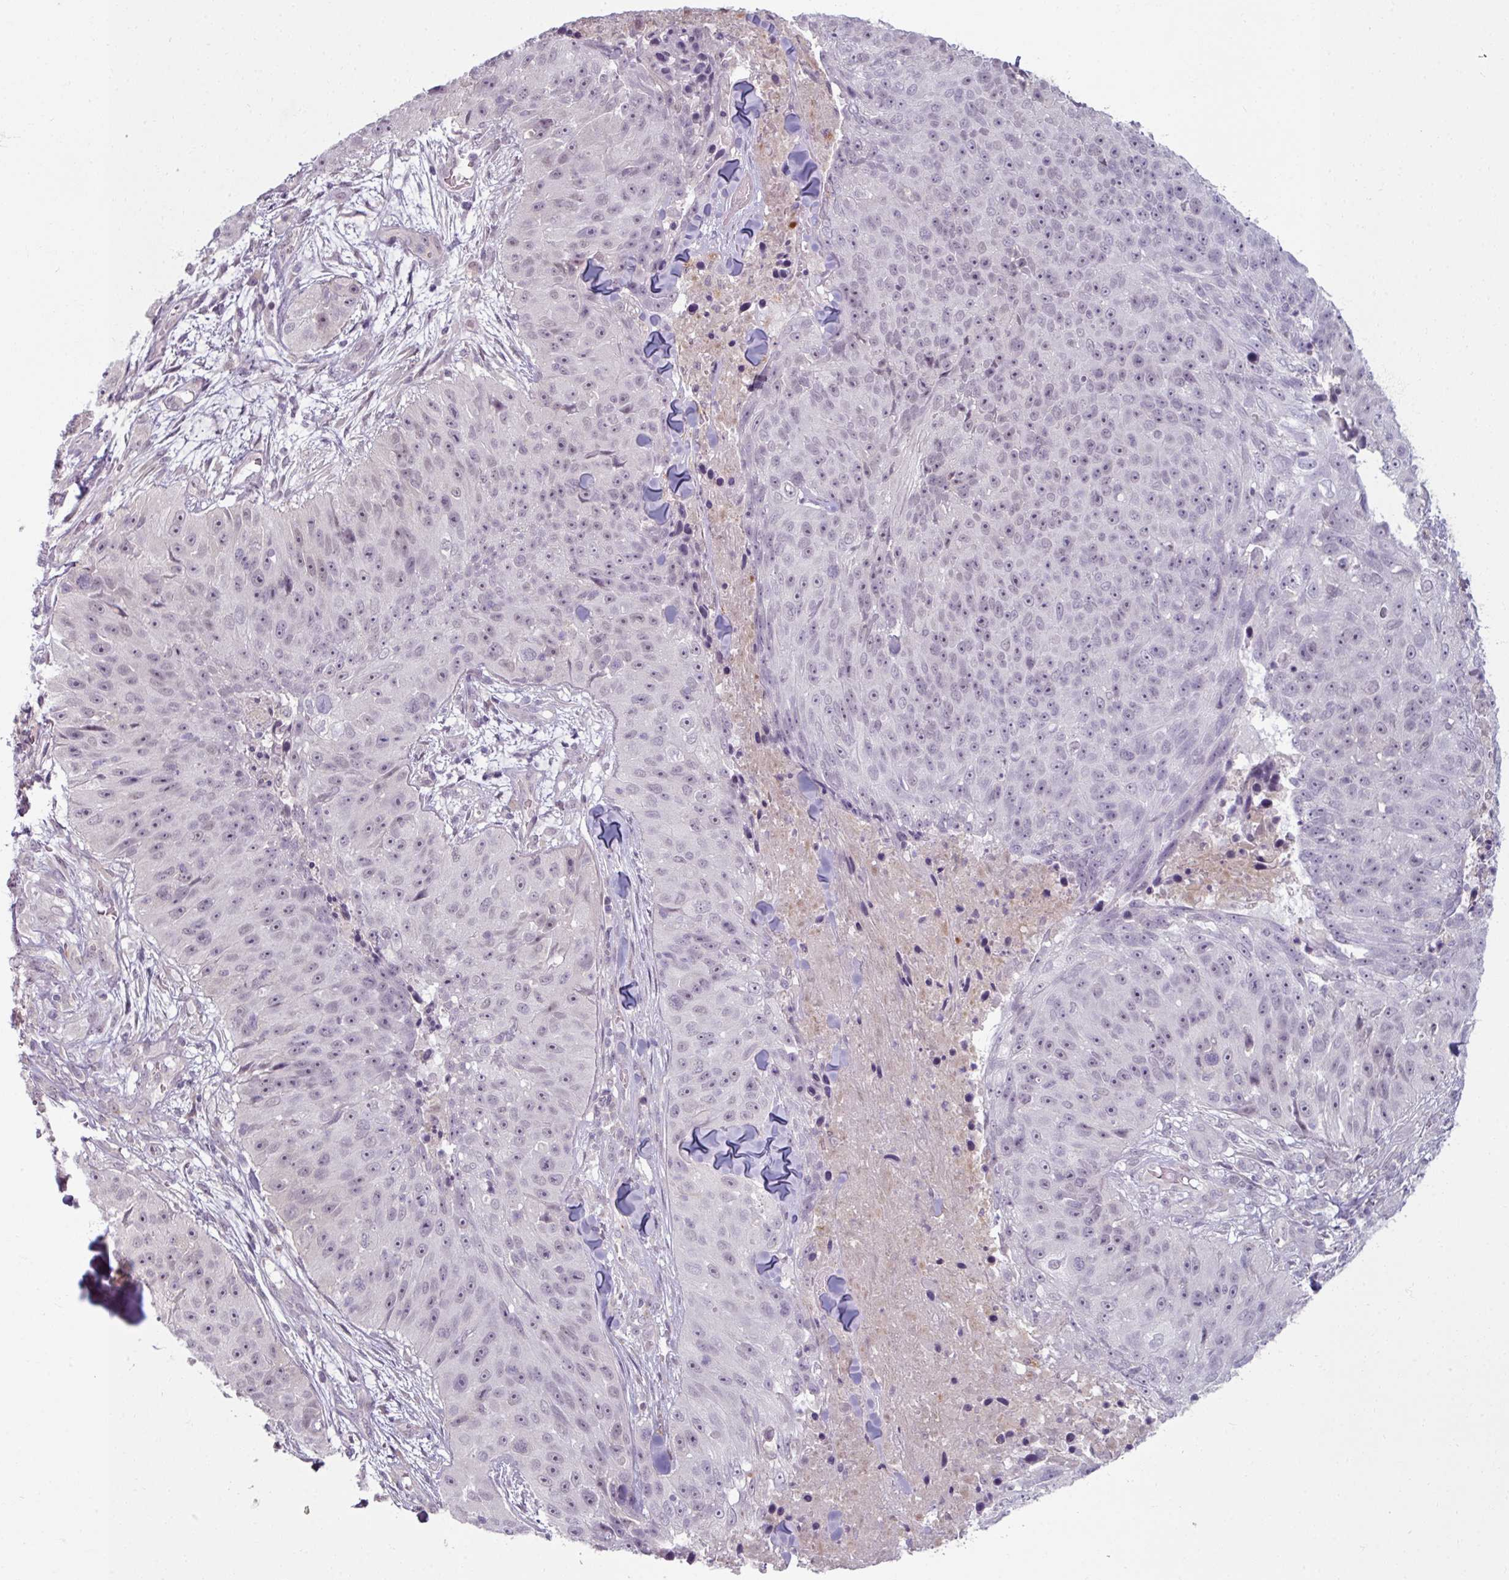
{"staining": {"intensity": "weak", "quantity": "<25%", "location": "nuclear"}, "tissue": "skin cancer", "cell_type": "Tumor cells", "image_type": "cancer", "snomed": [{"axis": "morphology", "description": "Squamous cell carcinoma, NOS"}, {"axis": "topography", "description": "Skin"}], "caption": "Tumor cells are negative for protein expression in human skin cancer.", "gene": "UVSSA", "patient": {"sex": "female", "age": 87}}